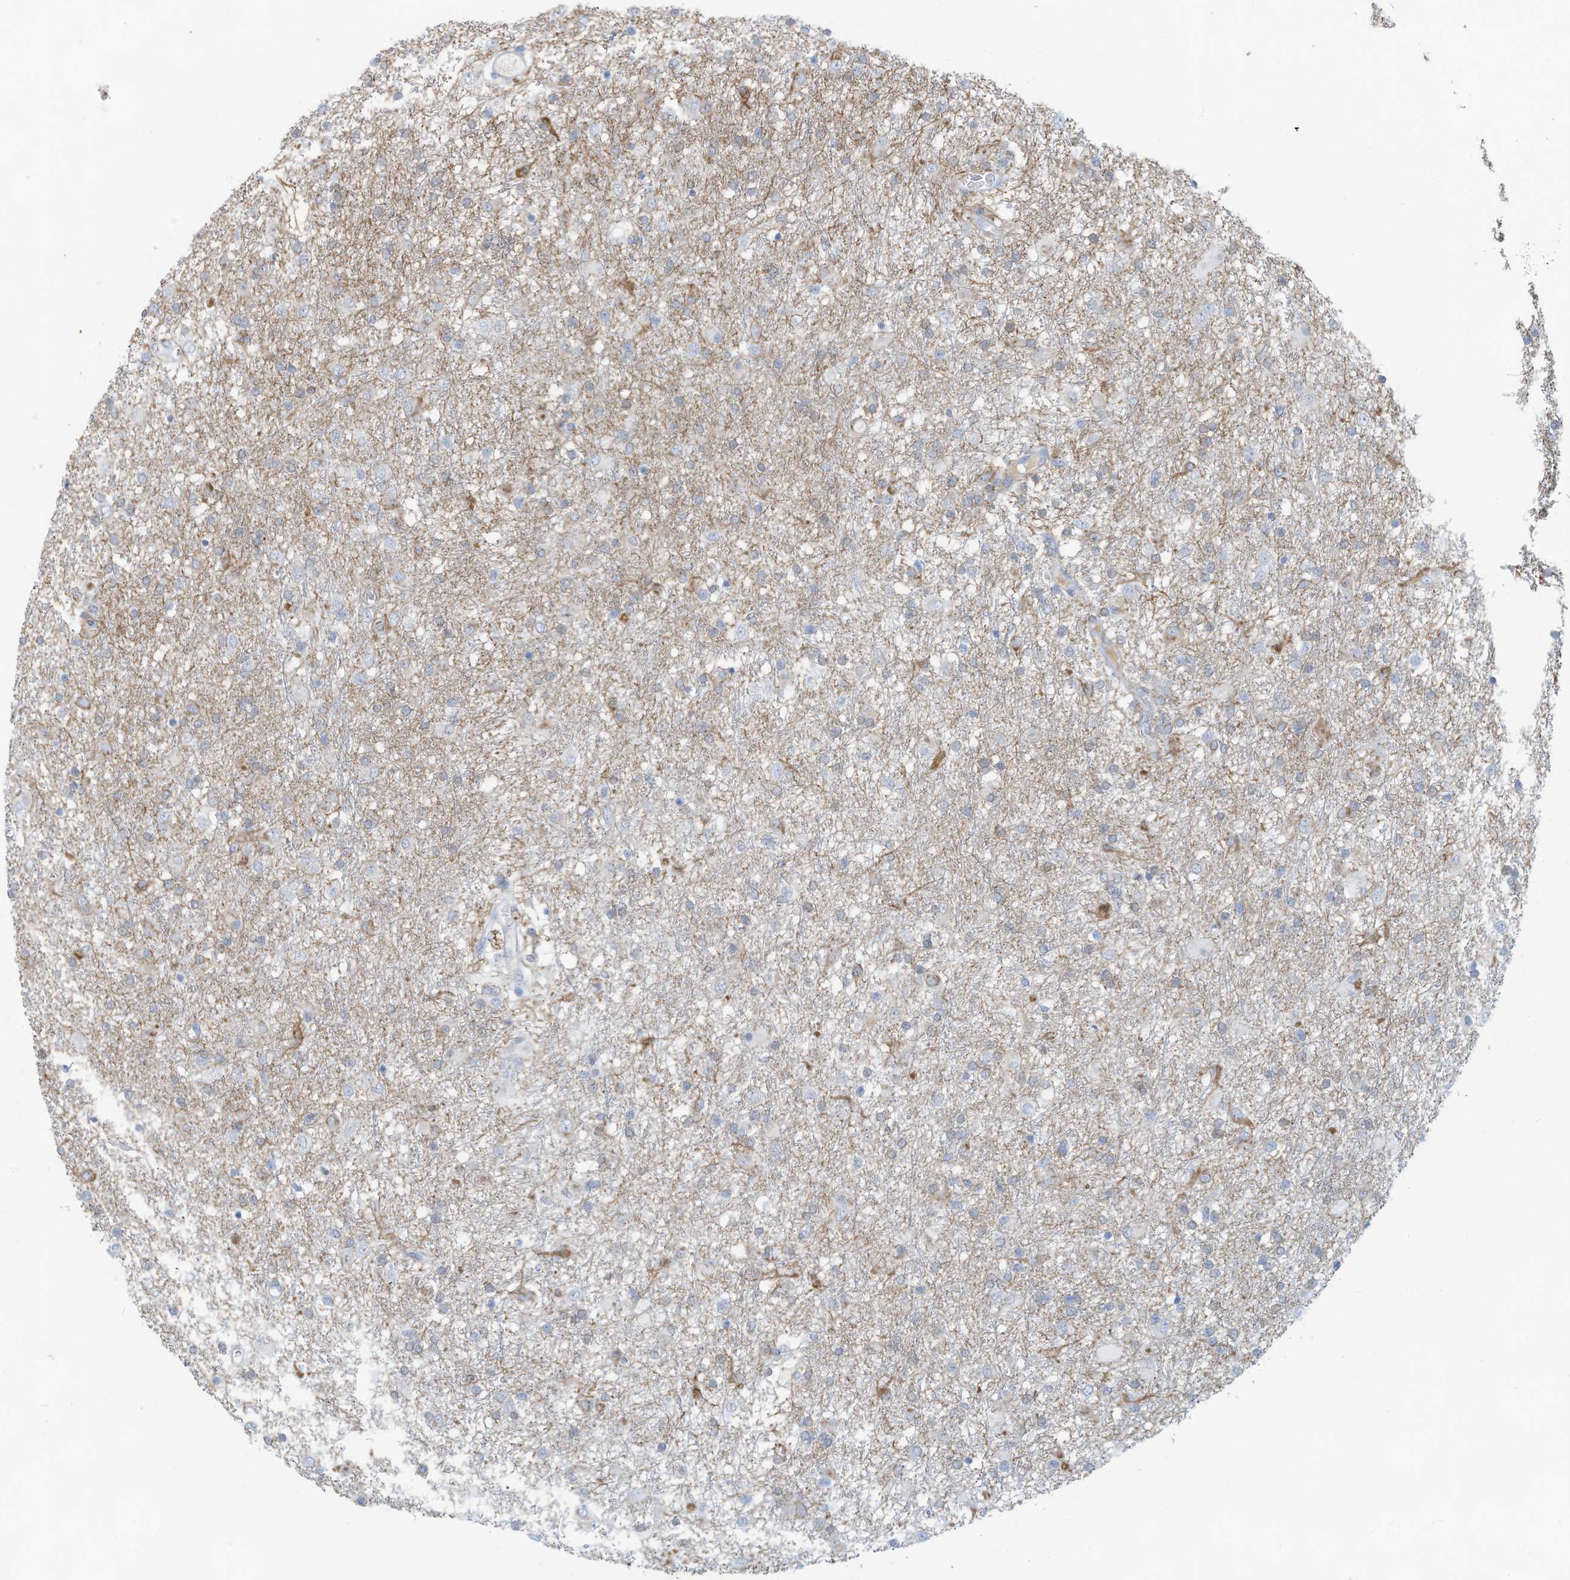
{"staining": {"intensity": "moderate", "quantity": "<25%", "location": "nuclear"}, "tissue": "glioma", "cell_type": "Tumor cells", "image_type": "cancer", "snomed": [{"axis": "morphology", "description": "Glioma, malignant, Low grade"}, {"axis": "topography", "description": "Brain"}], "caption": "Malignant glioma (low-grade) stained for a protein (brown) displays moderate nuclear positive staining in approximately <25% of tumor cells.", "gene": "ERI2", "patient": {"sex": "male", "age": 65}}